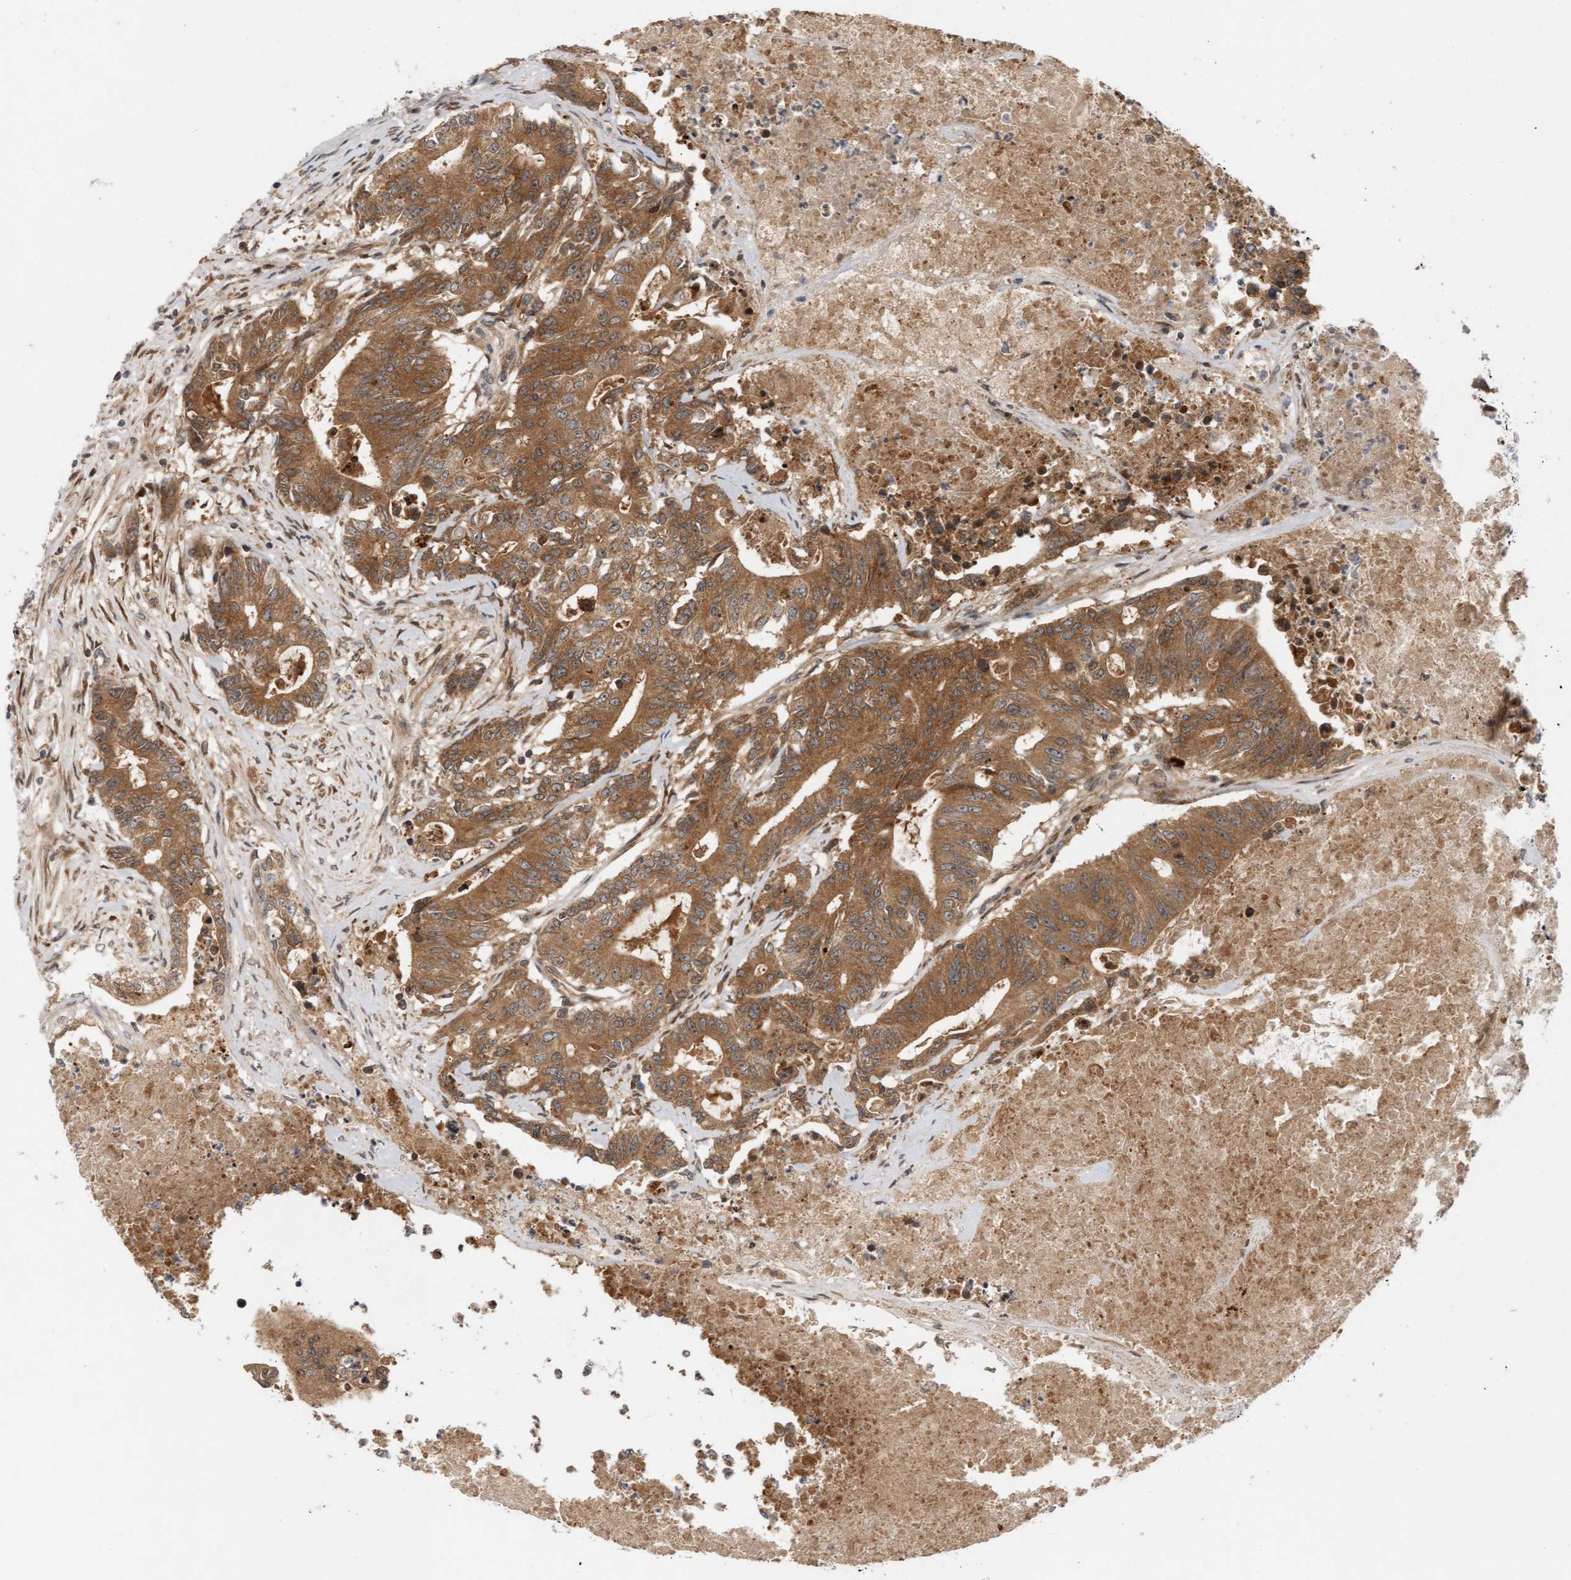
{"staining": {"intensity": "moderate", "quantity": ">75%", "location": "cytoplasmic/membranous"}, "tissue": "colorectal cancer", "cell_type": "Tumor cells", "image_type": "cancer", "snomed": [{"axis": "morphology", "description": "Adenocarcinoma, NOS"}, {"axis": "topography", "description": "Colon"}], "caption": "A medium amount of moderate cytoplasmic/membranous expression is seen in about >75% of tumor cells in colorectal cancer (adenocarcinoma) tissue. (Stains: DAB in brown, nuclei in blue, Microscopy: brightfield microscopy at high magnification).", "gene": "BAHCC1", "patient": {"sex": "female", "age": 77}}